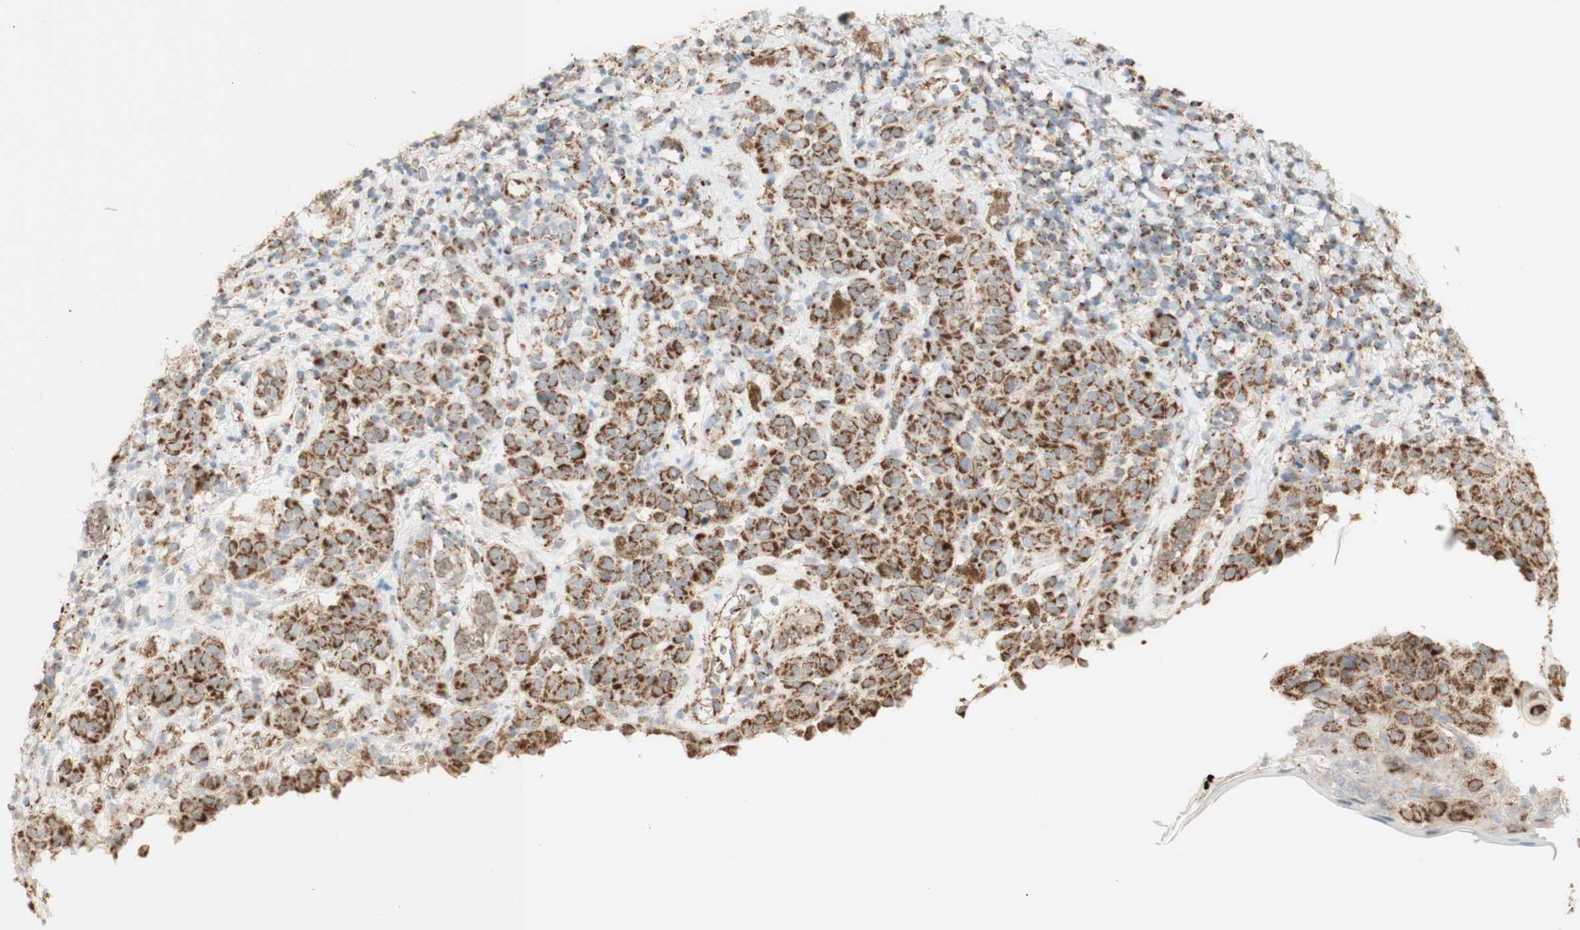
{"staining": {"intensity": "moderate", "quantity": ">75%", "location": "cytoplasmic/membranous"}, "tissue": "melanoma", "cell_type": "Tumor cells", "image_type": "cancer", "snomed": [{"axis": "morphology", "description": "Malignant melanoma, NOS"}, {"axis": "topography", "description": "Skin"}], "caption": "Malignant melanoma tissue reveals moderate cytoplasmic/membranous expression in about >75% of tumor cells", "gene": "LETM1", "patient": {"sex": "male", "age": 64}}